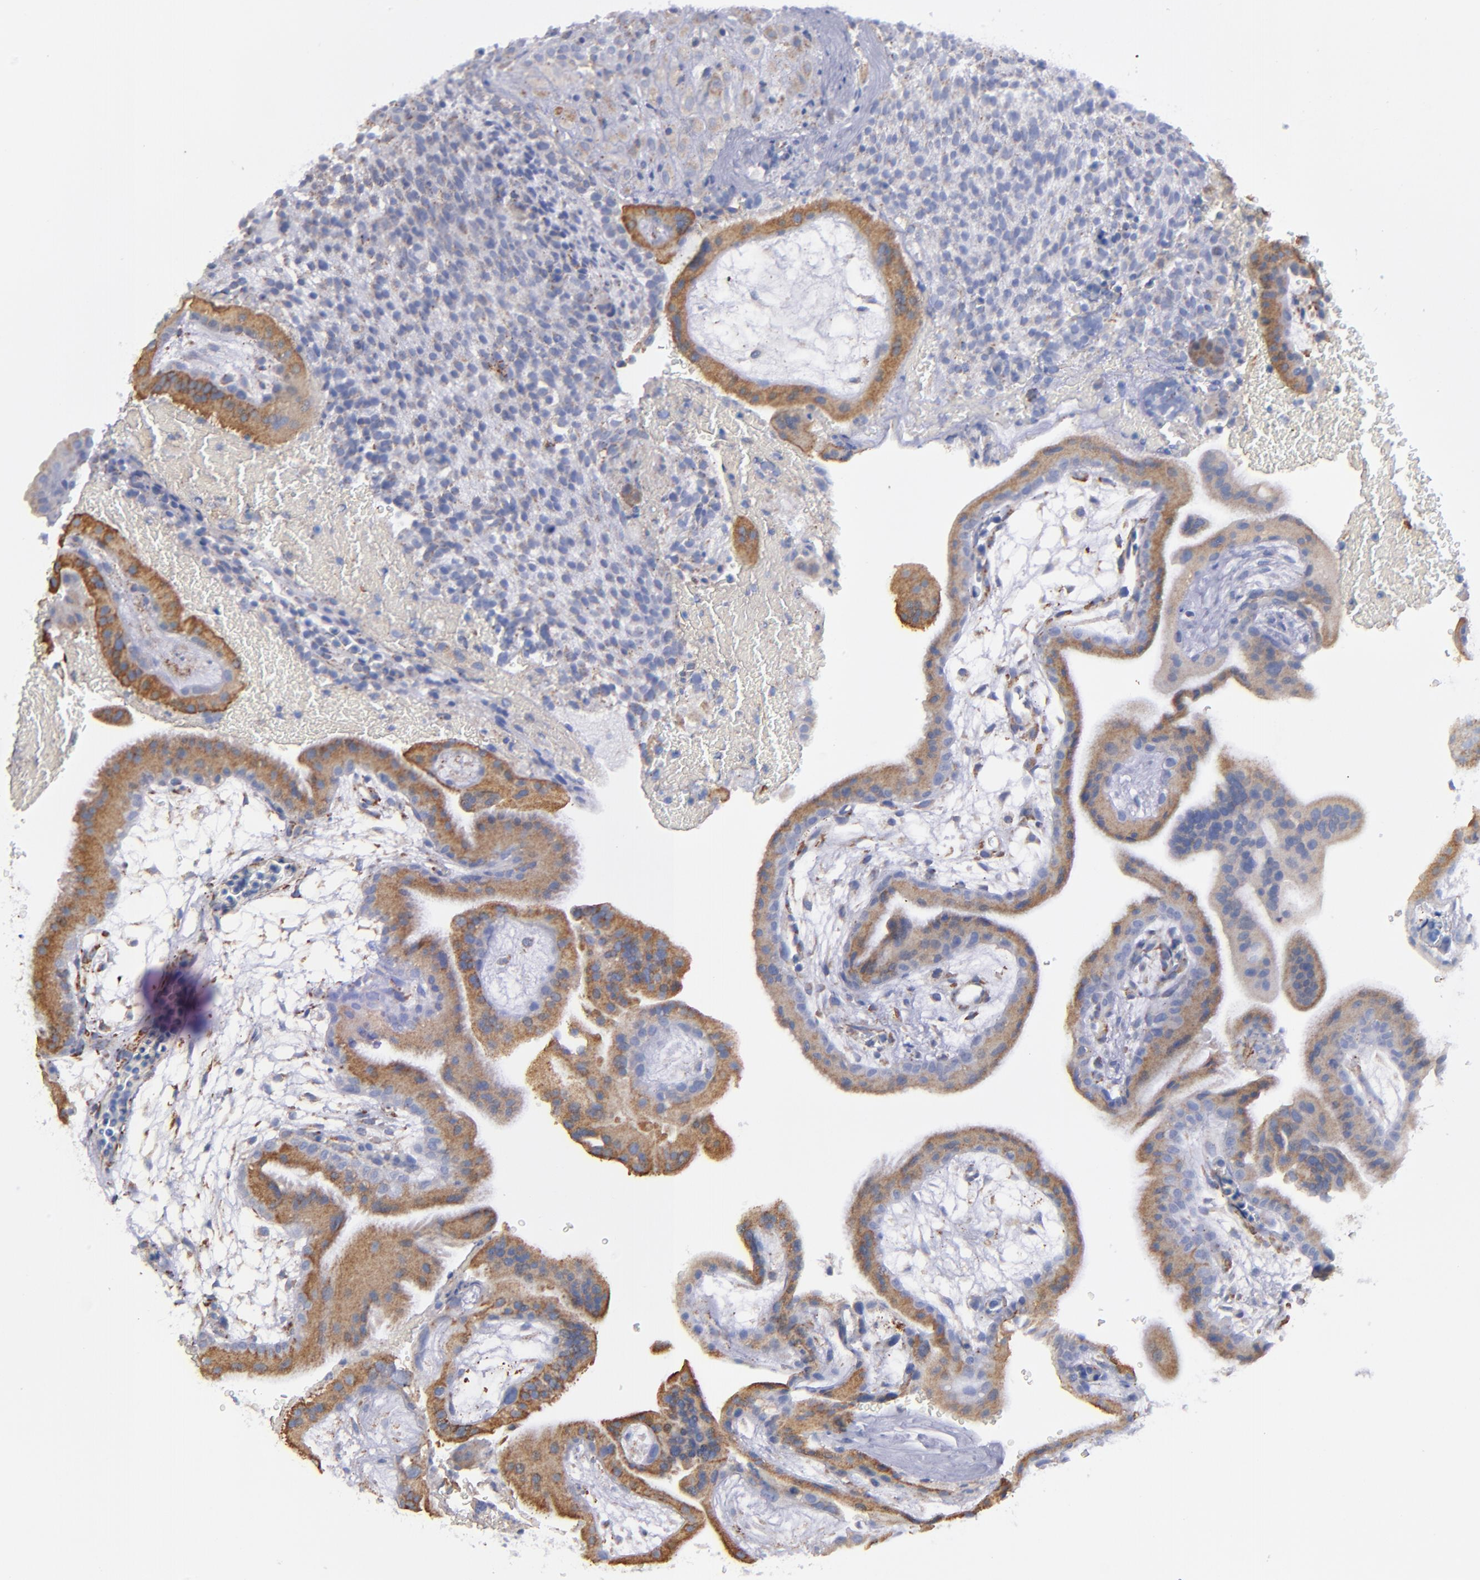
{"staining": {"intensity": "weak", "quantity": "25%-75%", "location": "cytoplasmic/membranous"}, "tissue": "placenta", "cell_type": "Decidual cells", "image_type": "normal", "snomed": [{"axis": "morphology", "description": "Normal tissue, NOS"}, {"axis": "topography", "description": "Placenta"}], "caption": "Immunohistochemical staining of benign human placenta exhibits 25%-75% levels of weak cytoplasmic/membranous protein positivity in about 25%-75% of decidual cells. (Brightfield microscopy of DAB IHC at high magnification).", "gene": "MFGE8", "patient": {"sex": "female", "age": 19}}